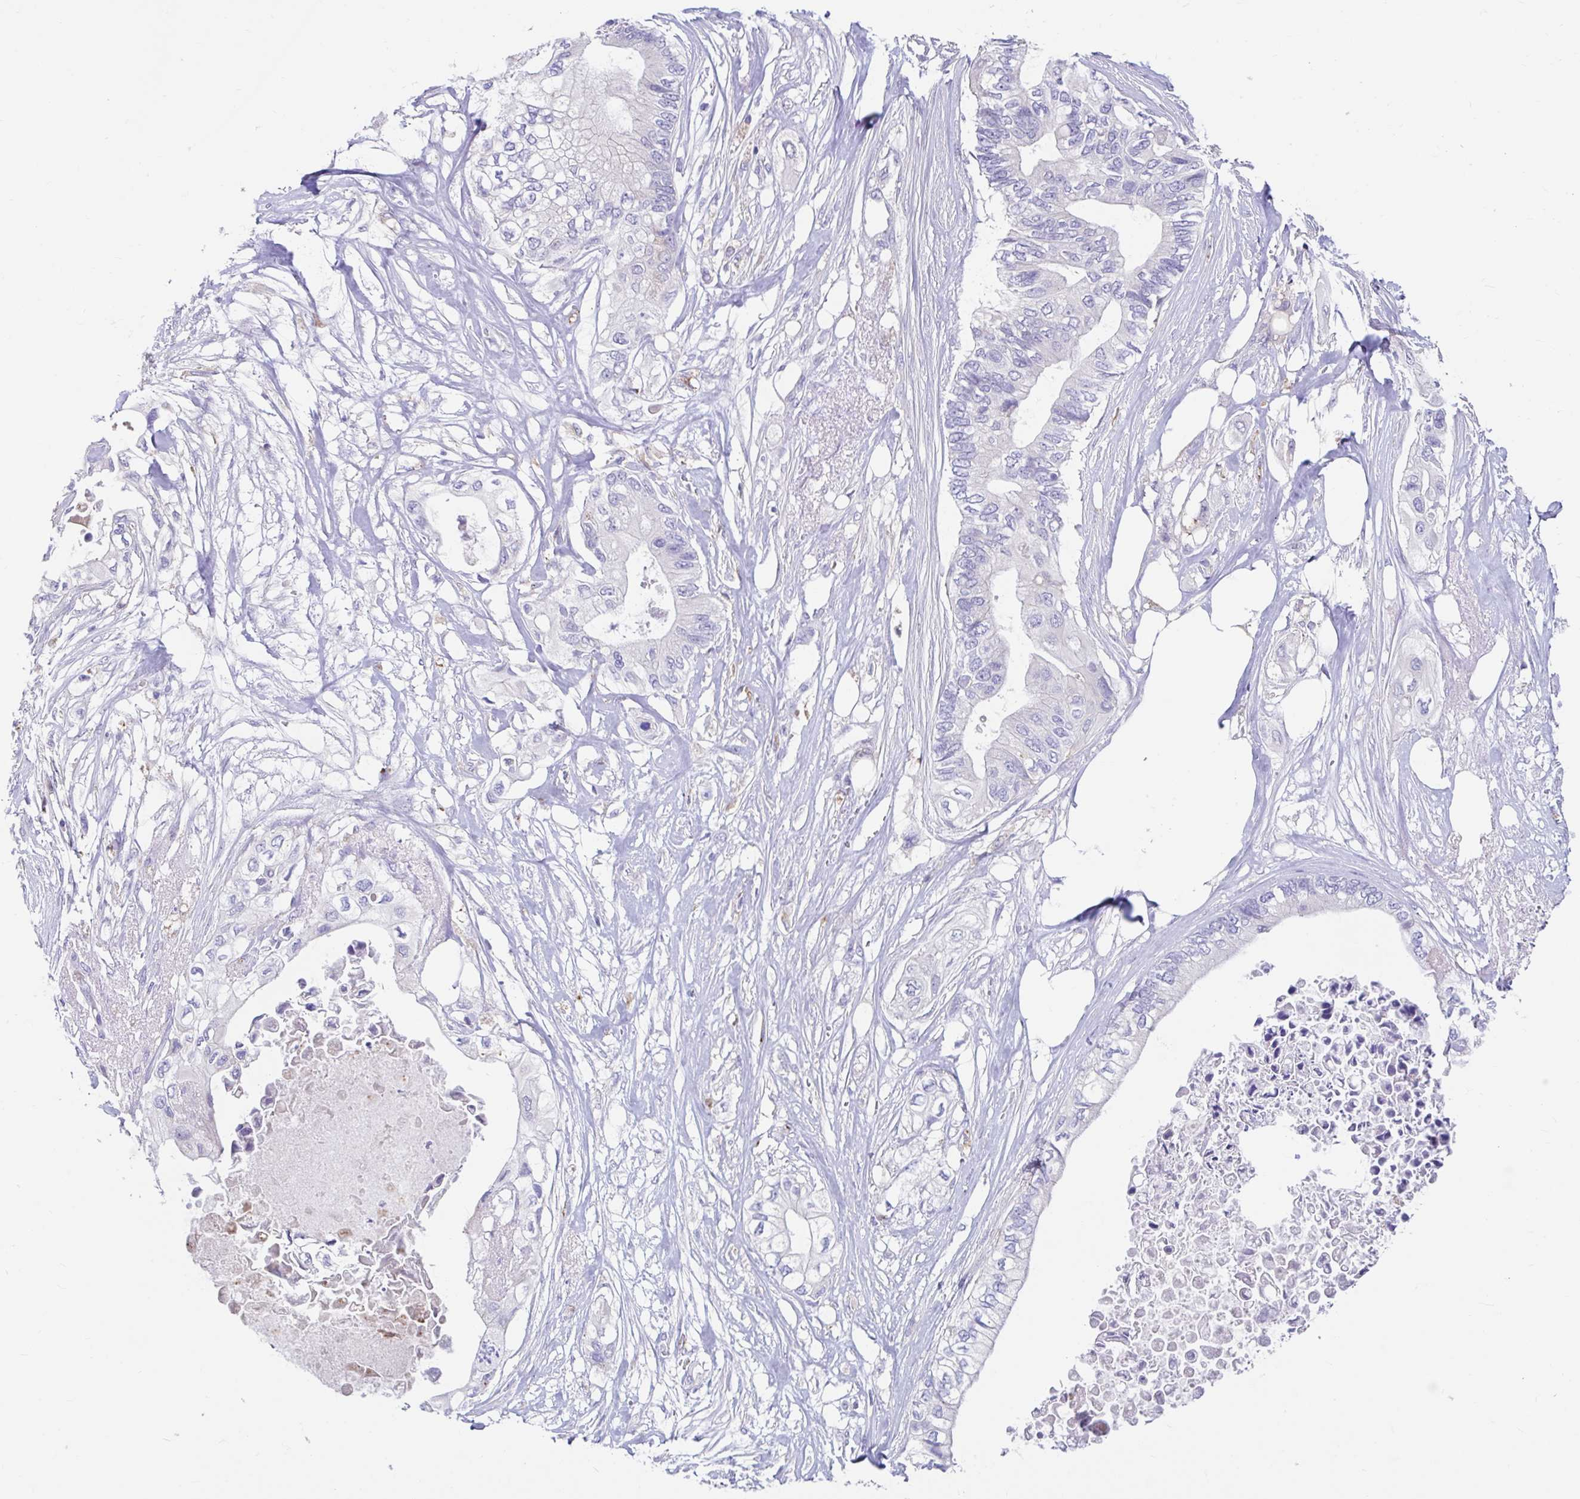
{"staining": {"intensity": "negative", "quantity": "none", "location": "none"}, "tissue": "pancreatic cancer", "cell_type": "Tumor cells", "image_type": "cancer", "snomed": [{"axis": "morphology", "description": "Adenocarcinoma, NOS"}, {"axis": "topography", "description": "Pancreas"}], "caption": "The IHC micrograph has no significant staining in tumor cells of adenocarcinoma (pancreatic) tissue.", "gene": "ZNF33A", "patient": {"sex": "female", "age": 63}}